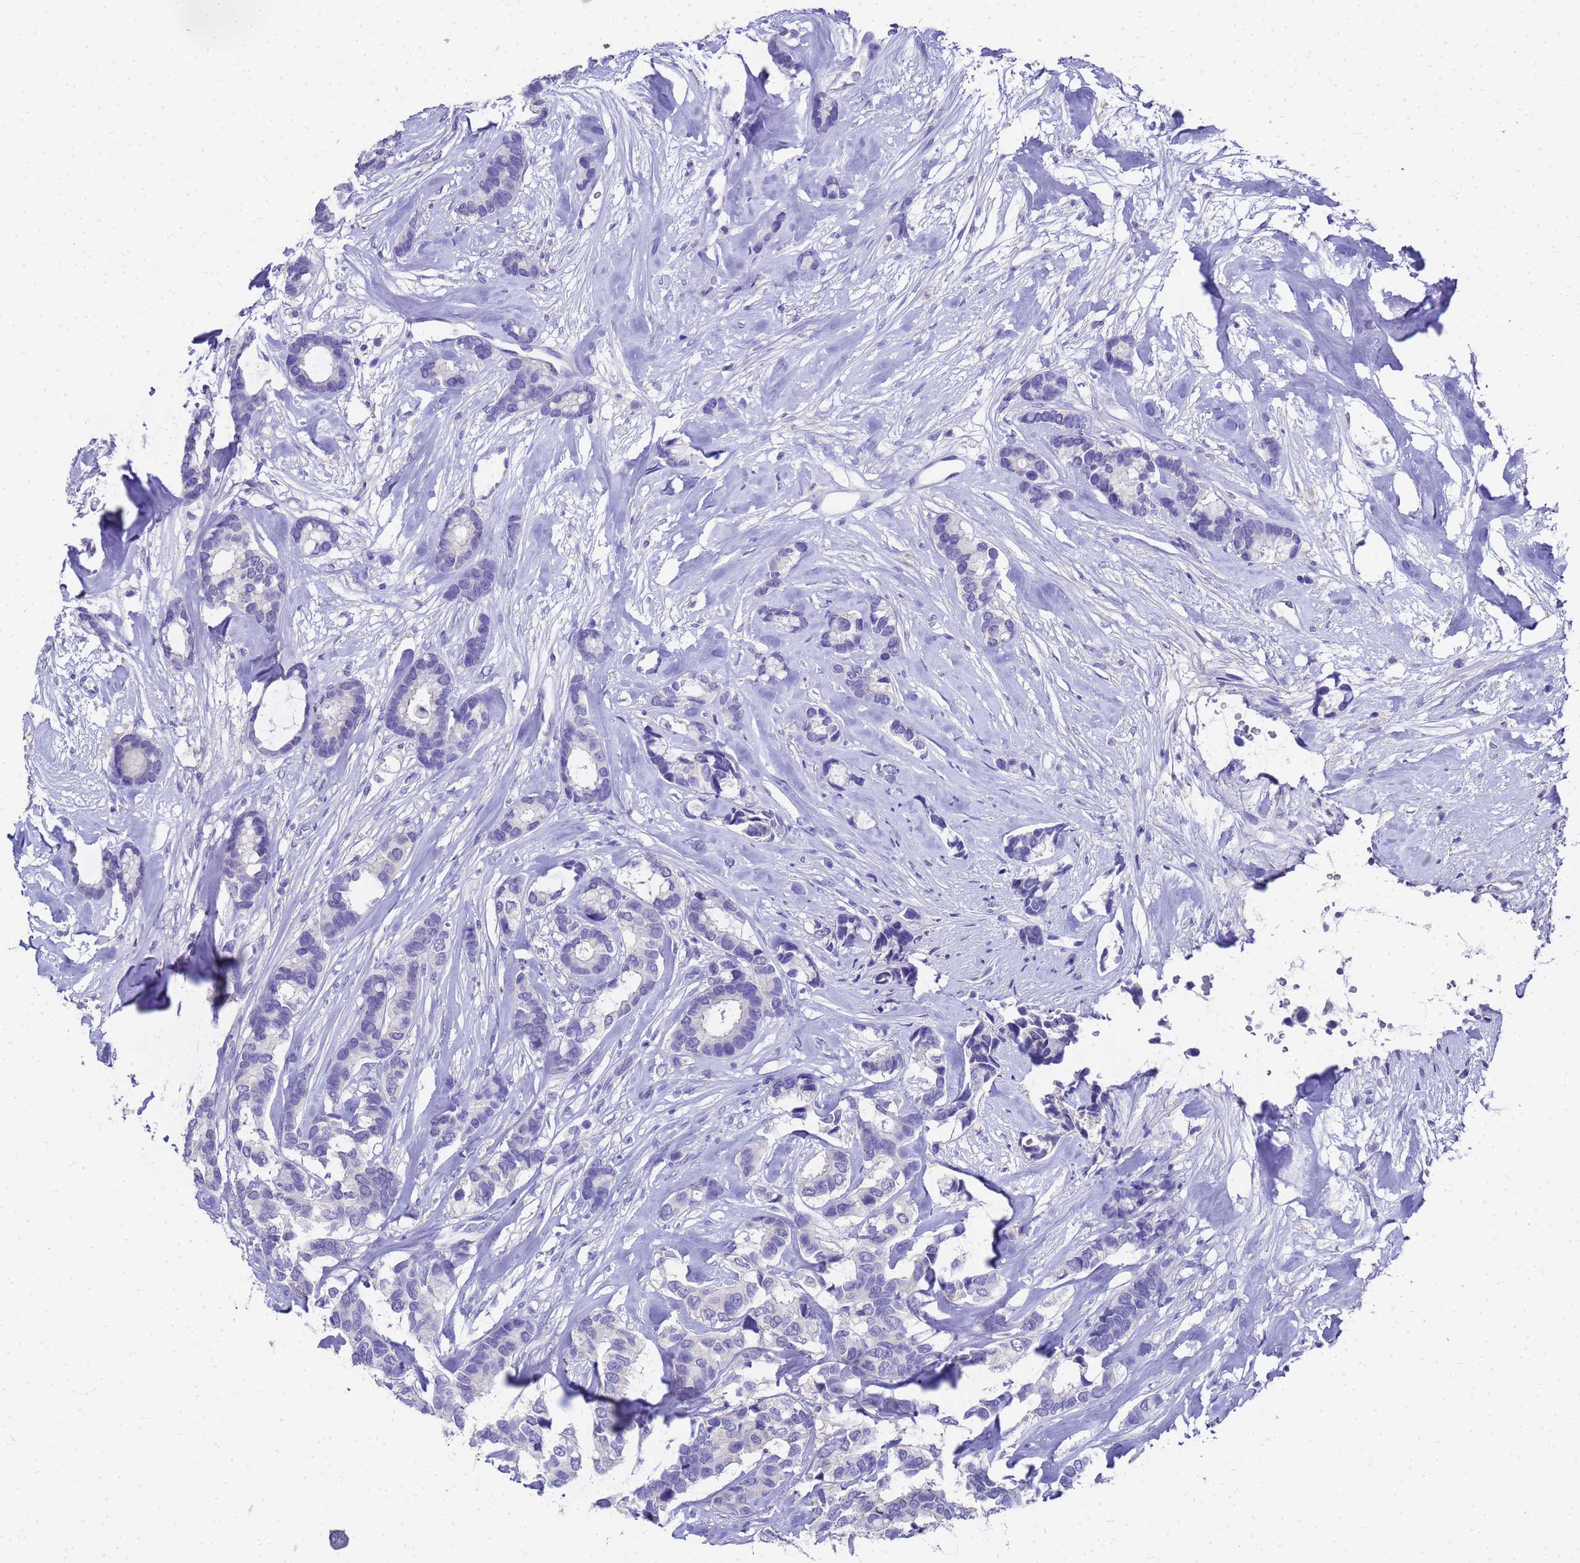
{"staining": {"intensity": "negative", "quantity": "none", "location": "none"}, "tissue": "breast cancer", "cell_type": "Tumor cells", "image_type": "cancer", "snomed": [{"axis": "morphology", "description": "Duct carcinoma"}, {"axis": "topography", "description": "Breast"}], "caption": "Tumor cells are negative for protein expression in human intraductal carcinoma (breast).", "gene": "MS4A13", "patient": {"sex": "female", "age": 87}}